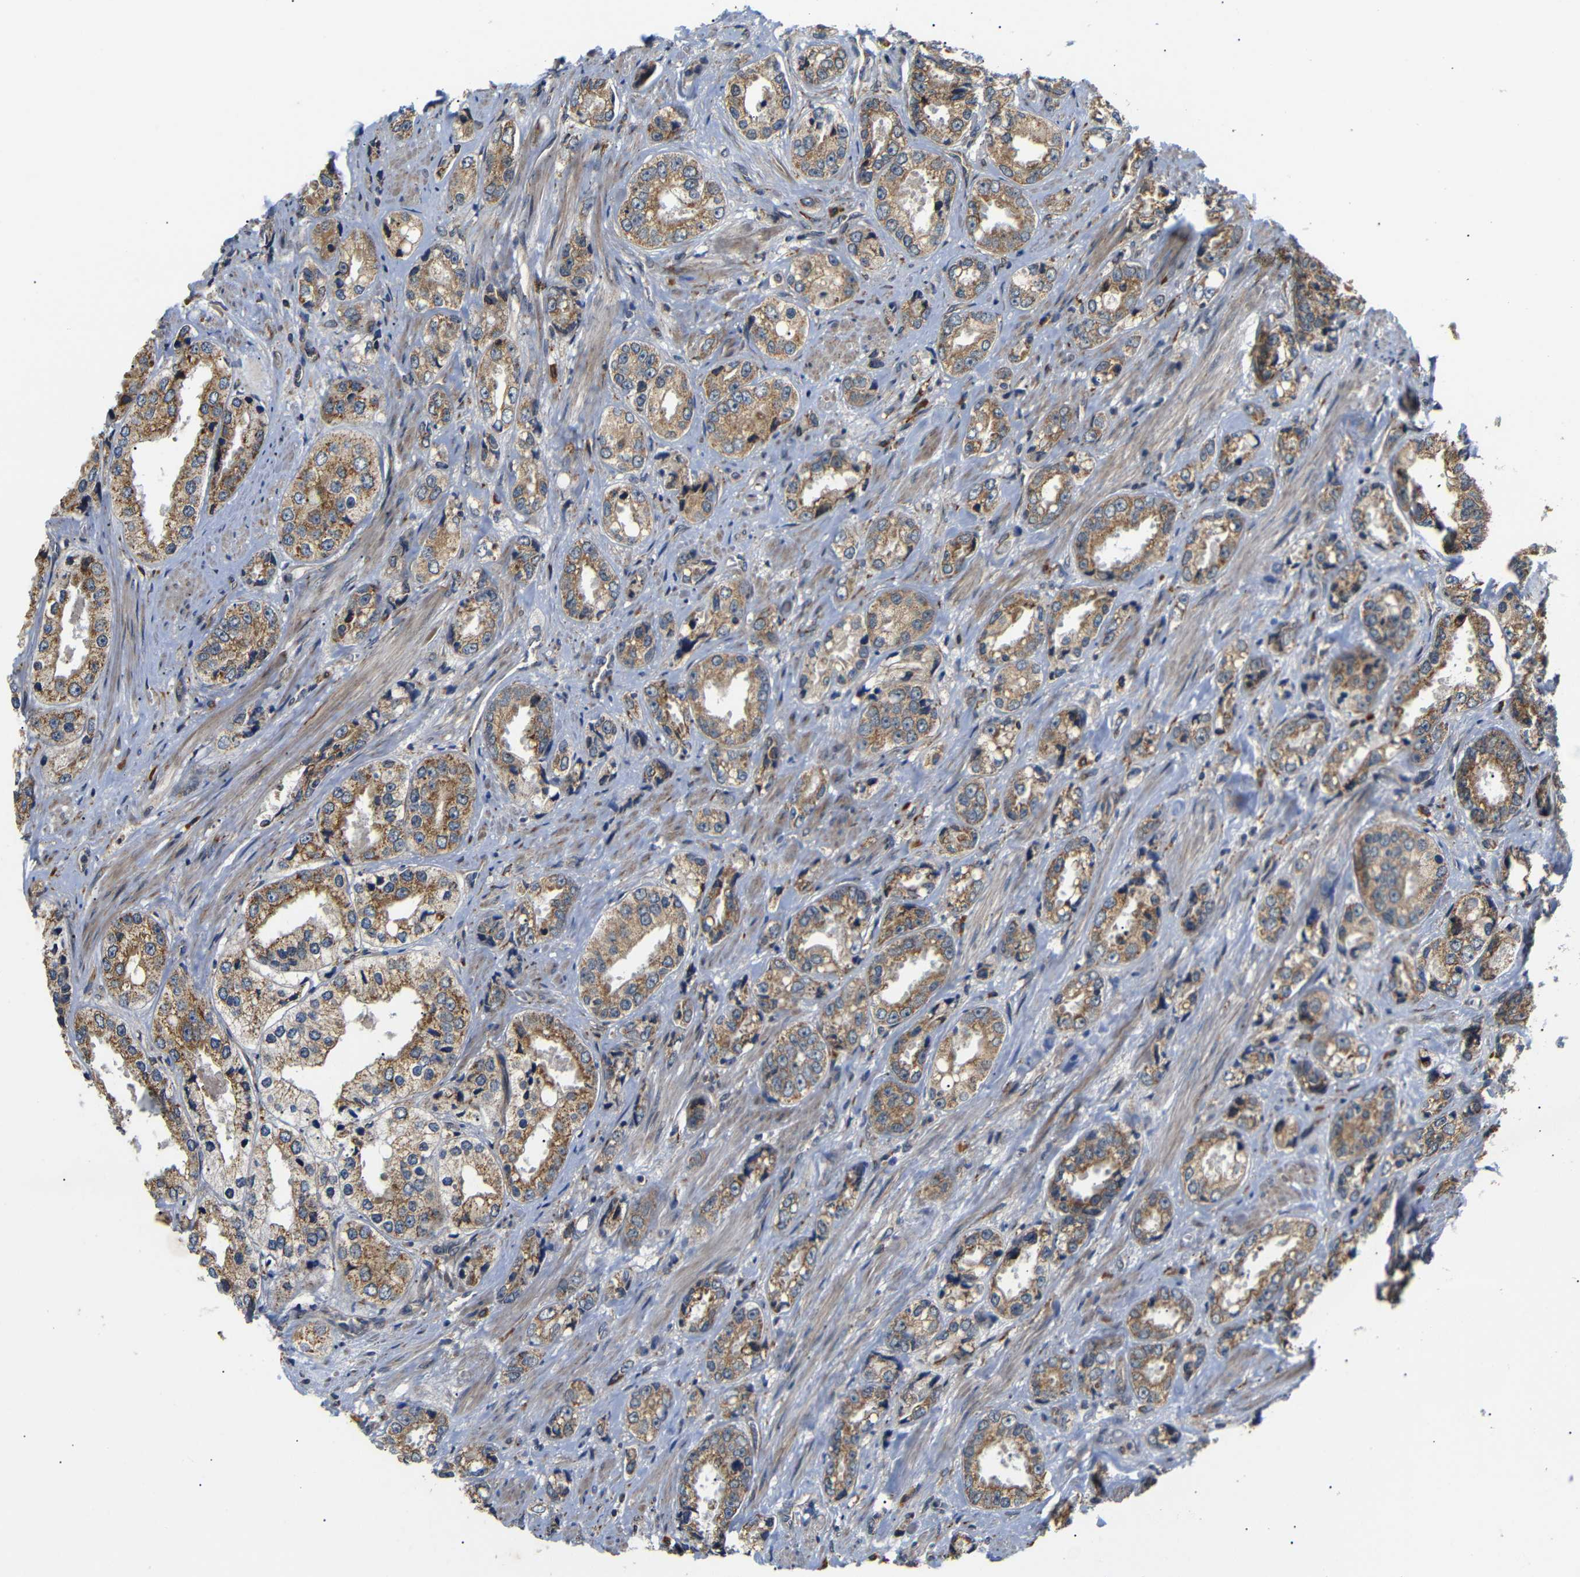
{"staining": {"intensity": "moderate", "quantity": ">75%", "location": "cytoplasmic/membranous"}, "tissue": "prostate cancer", "cell_type": "Tumor cells", "image_type": "cancer", "snomed": [{"axis": "morphology", "description": "Adenocarcinoma, High grade"}, {"axis": "topography", "description": "Prostate"}], "caption": "Prostate cancer stained with IHC shows moderate cytoplasmic/membranous staining in approximately >75% of tumor cells.", "gene": "KANK4", "patient": {"sex": "male", "age": 61}}